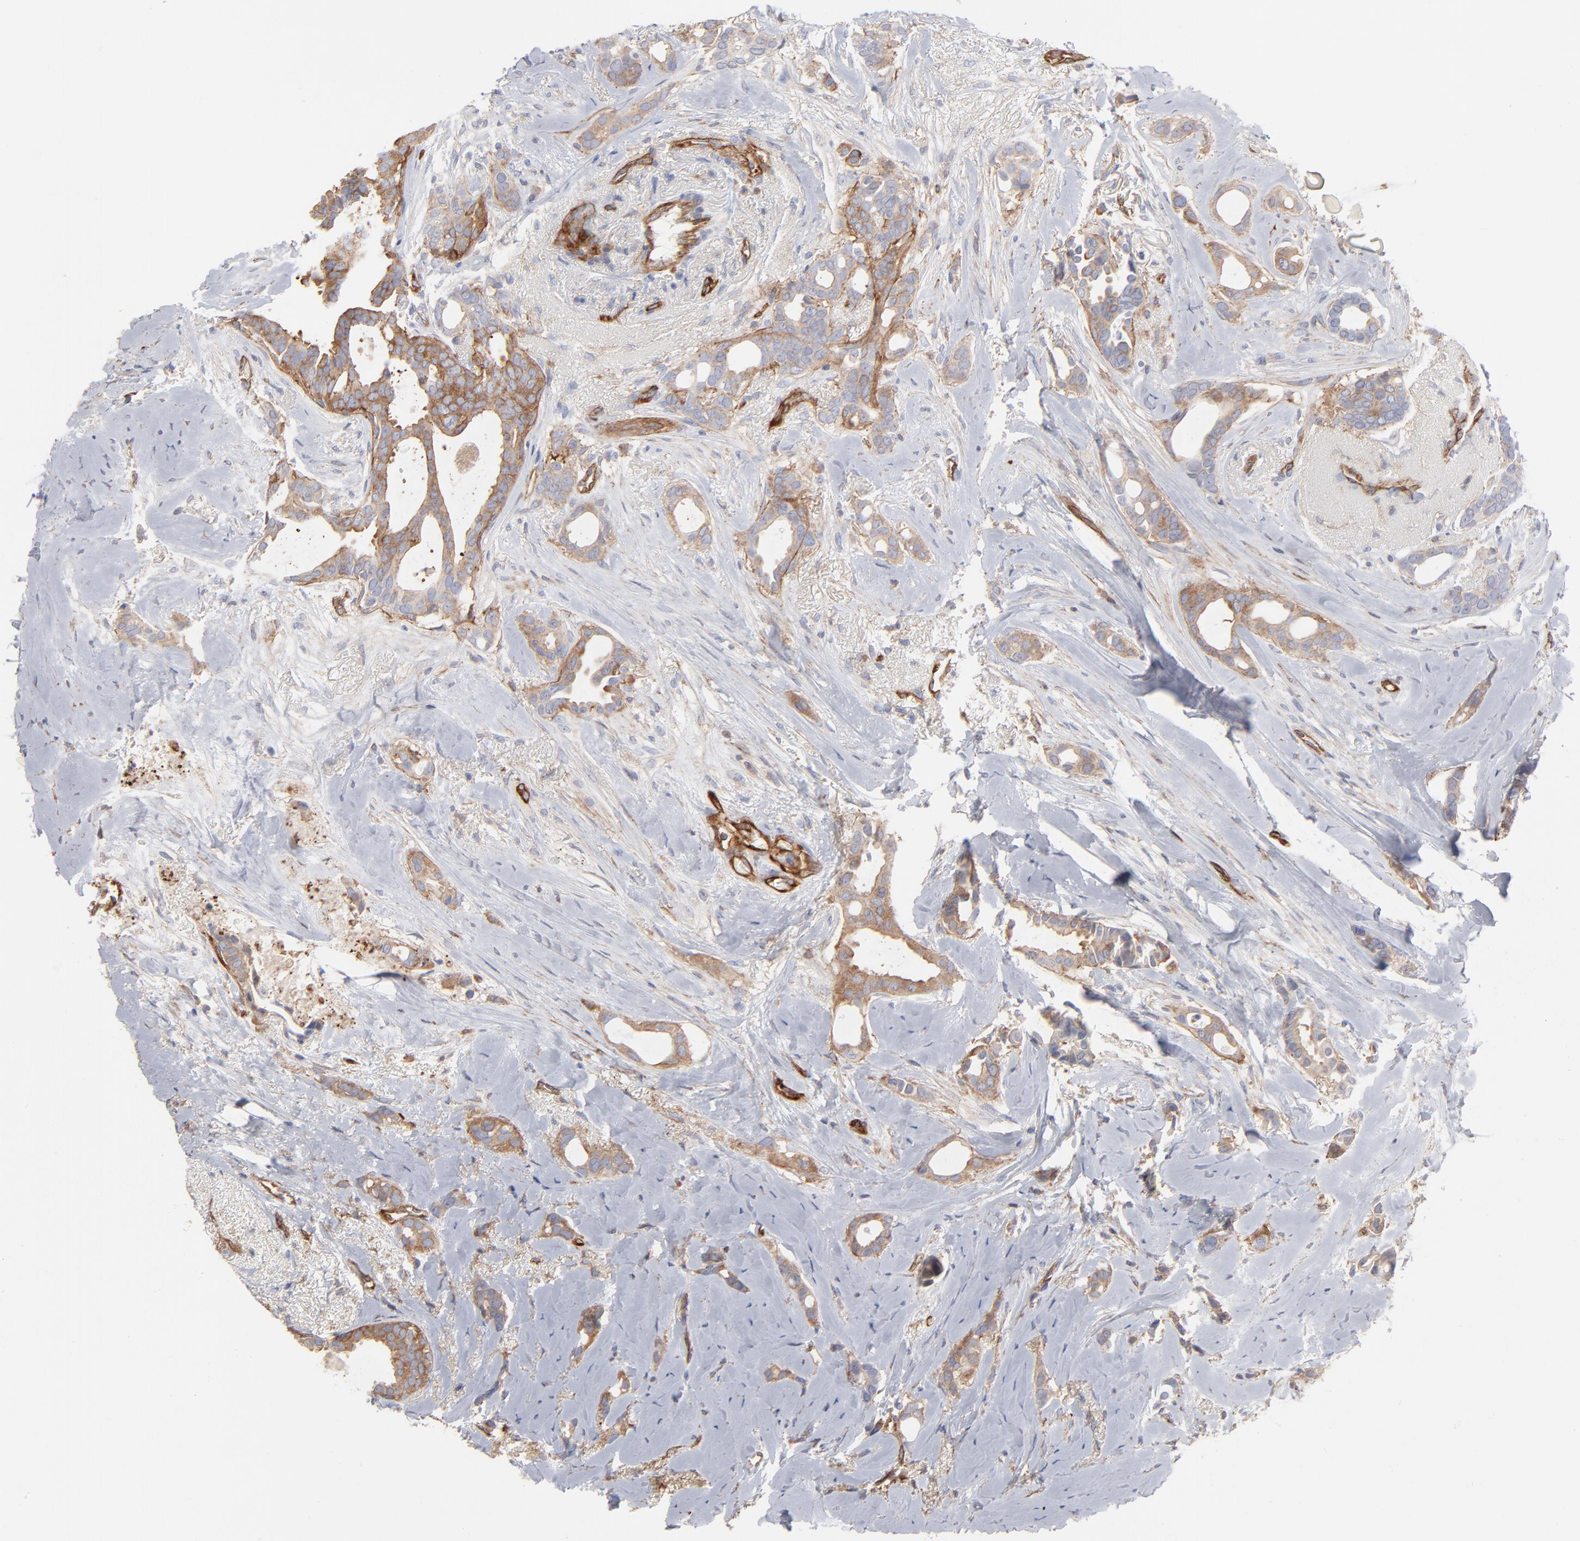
{"staining": {"intensity": "weak", "quantity": ">75%", "location": "cytoplasmic/membranous"}, "tissue": "breast cancer", "cell_type": "Tumor cells", "image_type": "cancer", "snomed": [{"axis": "morphology", "description": "Duct carcinoma"}, {"axis": "topography", "description": "Breast"}], "caption": "Invasive ductal carcinoma (breast) stained for a protein (brown) displays weak cytoplasmic/membranous positive positivity in approximately >75% of tumor cells.", "gene": "PXN", "patient": {"sex": "female", "age": 54}}